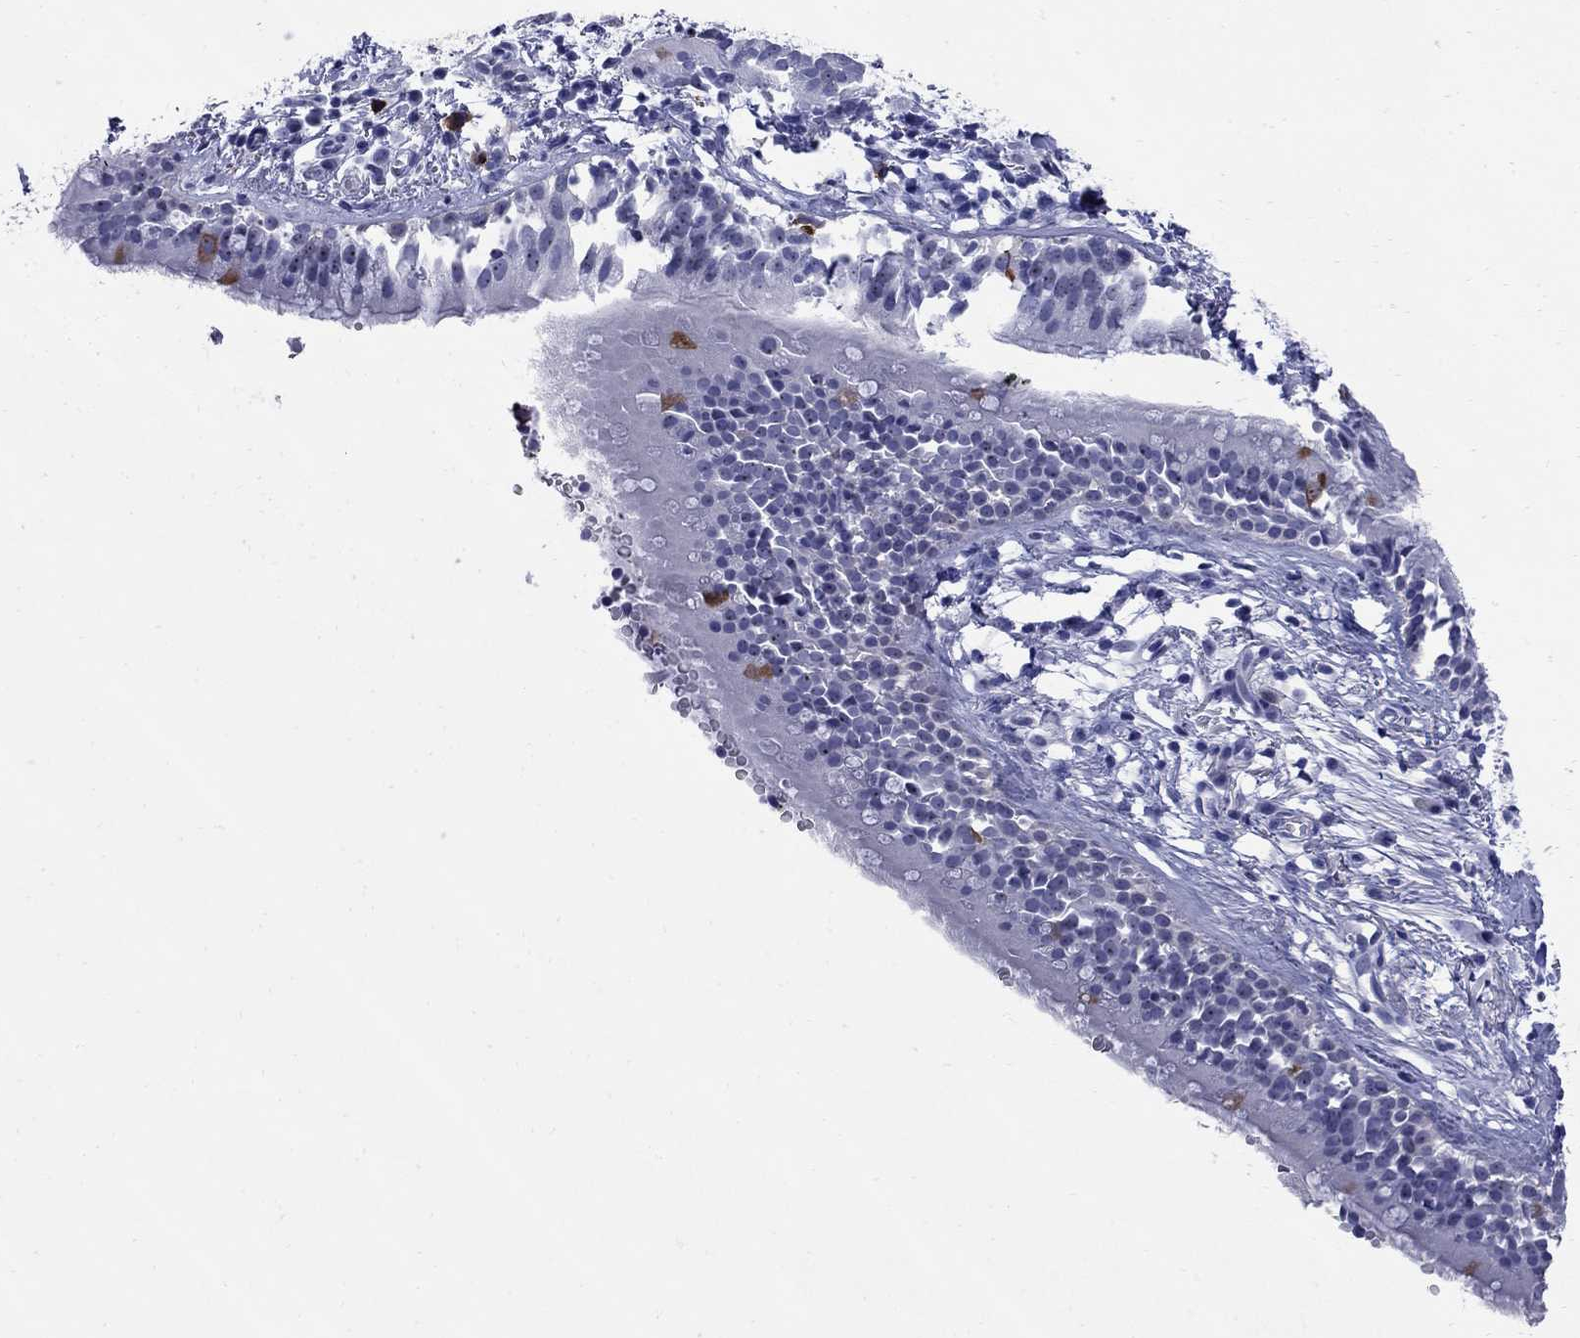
{"staining": {"intensity": "negative", "quantity": "none", "location": "none"}, "tissue": "adipose tissue", "cell_type": "Adipocytes", "image_type": "normal", "snomed": [{"axis": "morphology", "description": "Normal tissue, NOS"}, {"axis": "topography", "description": "Cartilage tissue"}, {"axis": "topography", "description": "Bronchus"}], "caption": "This is a photomicrograph of IHC staining of benign adipose tissue, which shows no expression in adipocytes. (DAB (3,3'-diaminobenzidine) immunohistochemistry (IHC), high magnification).", "gene": "TACC3", "patient": {"sex": "male", "age": 58}}